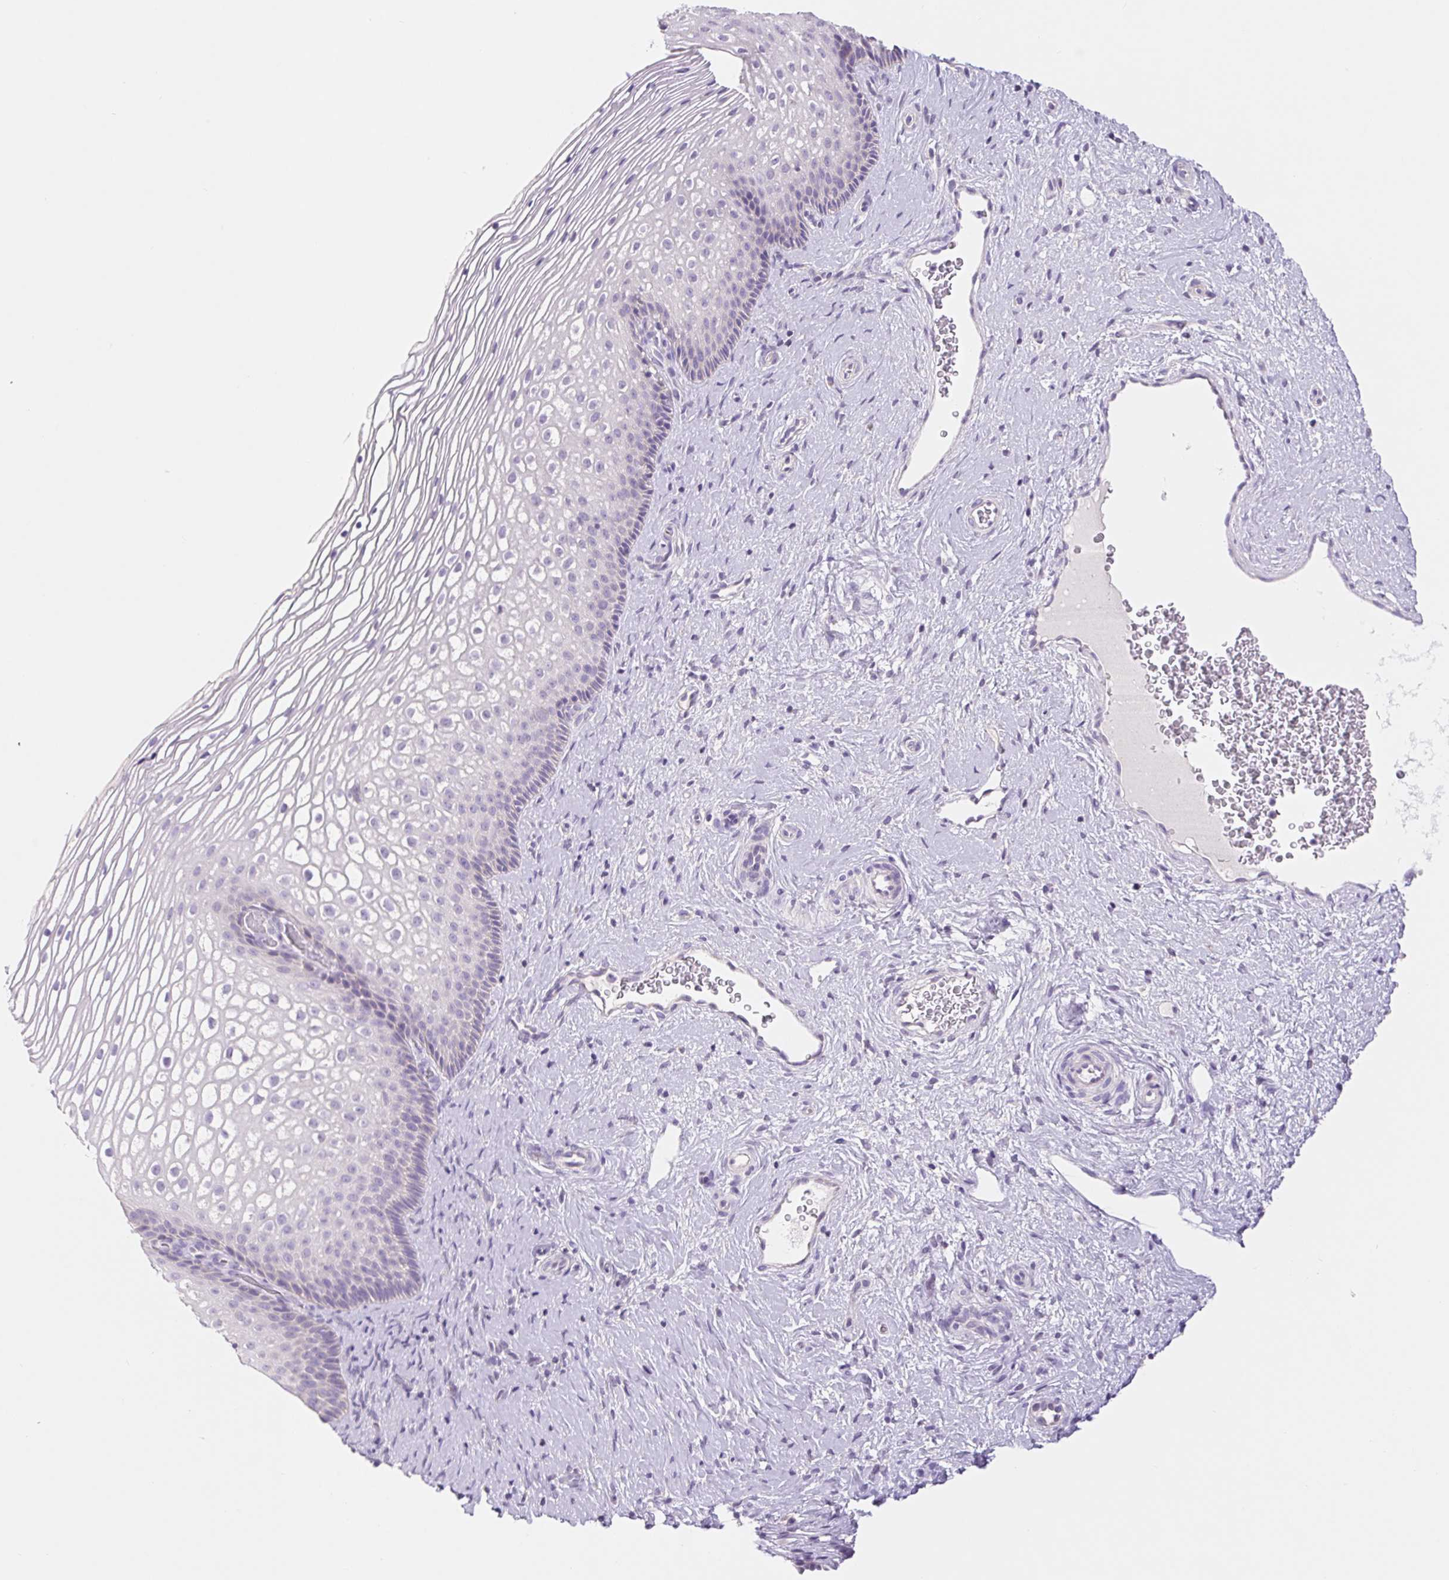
{"staining": {"intensity": "negative", "quantity": "none", "location": "none"}, "tissue": "cervix", "cell_type": "Glandular cells", "image_type": "normal", "snomed": [{"axis": "morphology", "description": "Normal tissue, NOS"}, {"axis": "topography", "description": "Cervix"}], "caption": "This image is of normal cervix stained with immunohistochemistry (IHC) to label a protein in brown with the nuclei are counter-stained blue. There is no expression in glandular cells.", "gene": "FKBP6", "patient": {"sex": "female", "age": 34}}